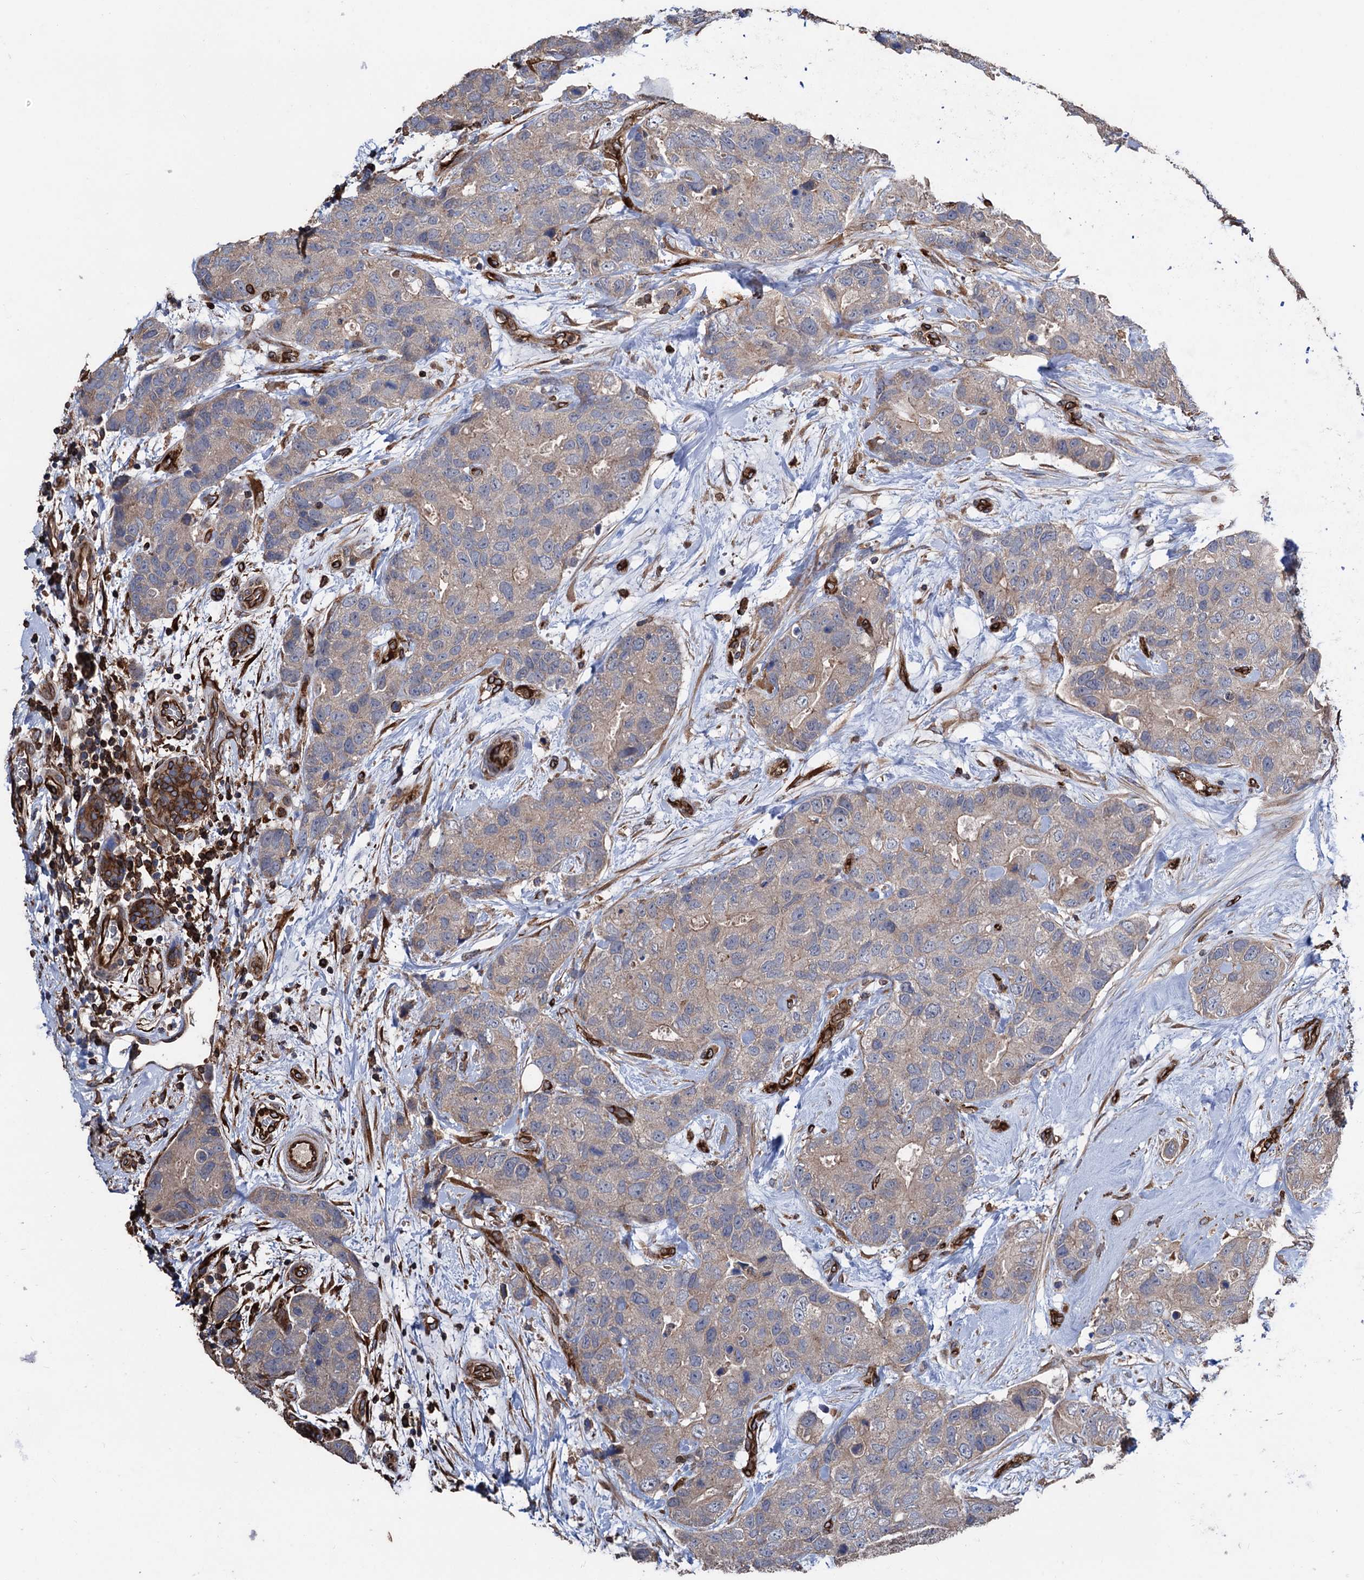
{"staining": {"intensity": "weak", "quantity": "<25%", "location": "cytoplasmic/membranous"}, "tissue": "breast cancer", "cell_type": "Tumor cells", "image_type": "cancer", "snomed": [{"axis": "morphology", "description": "Duct carcinoma"}, {"axis": "topography", "description": "Breast"}], "caption": "Immunohistochemical staining of breast cancer (intraductal carcinoma) shows no significant staining in tumor cells.", "gene": "STING1", "patient": {"sex": "female", "age": 62}}